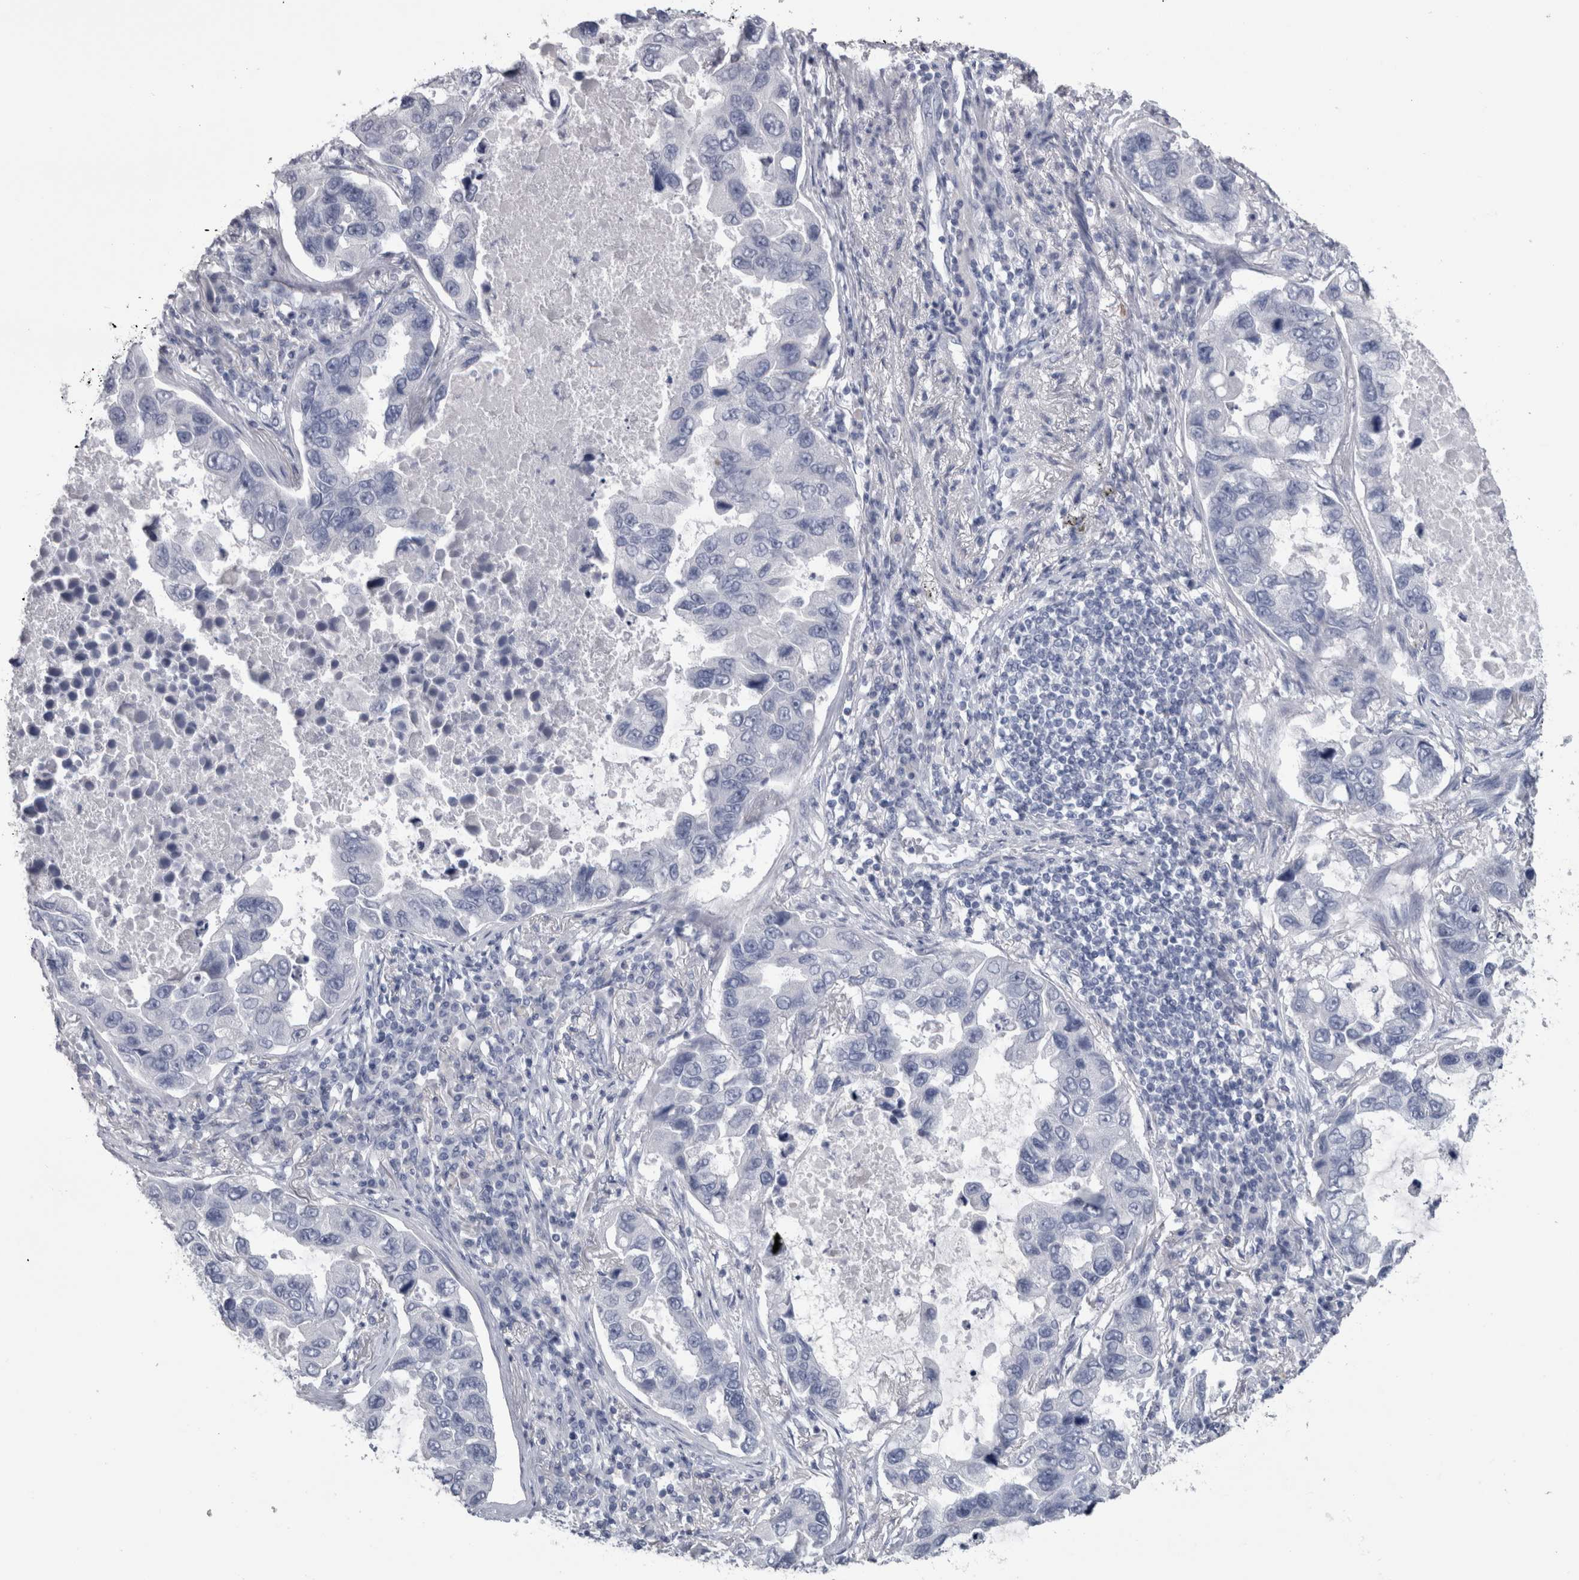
{"staining": {"intensity": "negative", "quantity": "none", "location": "none"}, "tissue": "lung cancer", "cell_type": "Tumor cells", "image_type": "cancer", "snomed": [{"axis": "morphology", "description": "Adenocarcinoma, NOS"}, {"axis": "topography", "description": "Lung"}], "caption": "Tumor cells are negative for brown protein staining in lung adenocarcinoma. (Immunohistochemistry, brightfield microscopy, high magnification).", "gene": "PTH", "patient": {"sex": "male", "age": 64}}